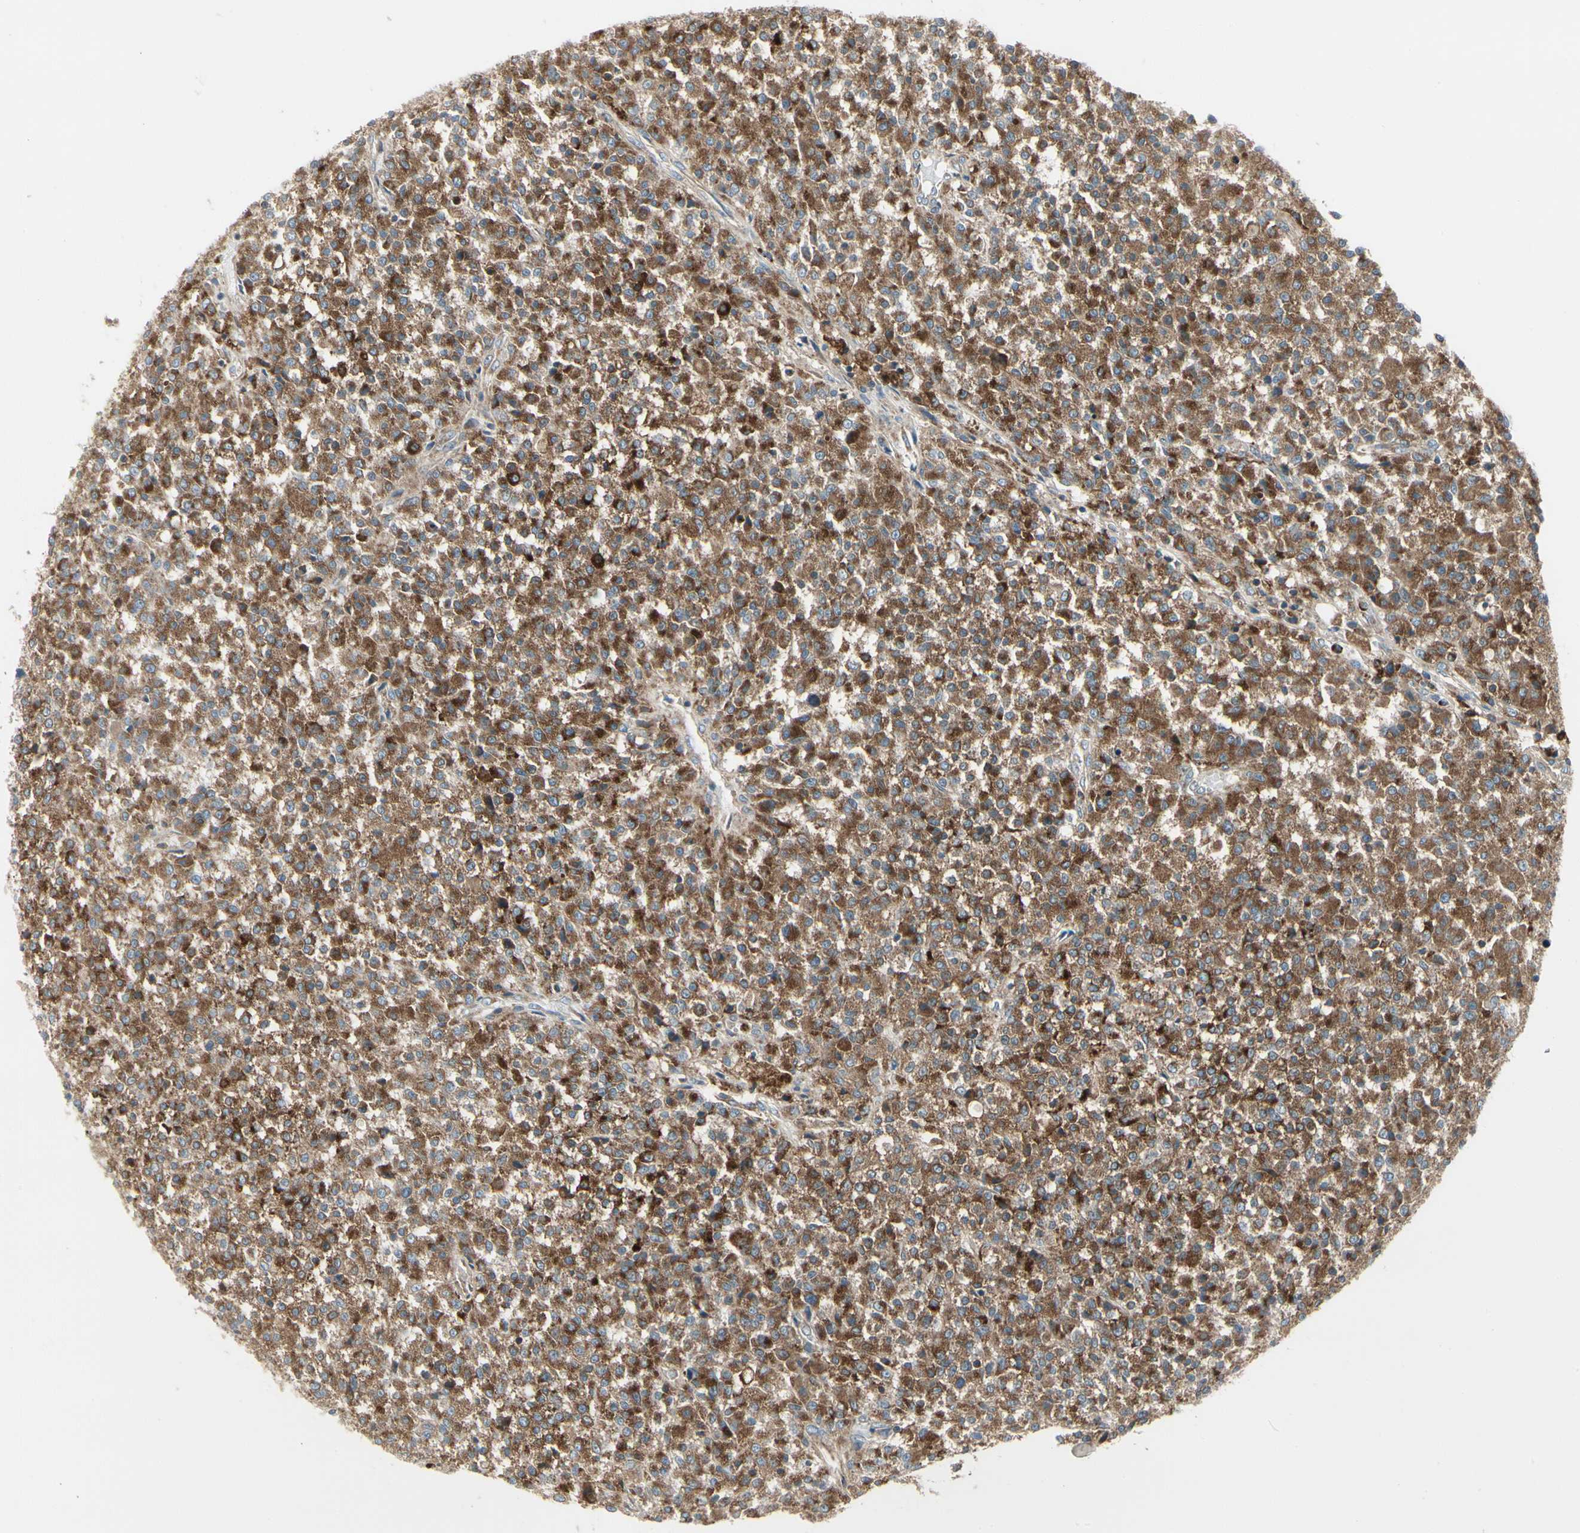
{"staining": {"intensity": "moderate", "quantity": ">75%", "location": "cytoplasmic/membranous"}, "tissue": "testis cancer", "cell_type": "Tumor cells", "image_type": "cancer", "snomed": [{"axis": "morphology", "description": "Seminoma, NOS"}, {"axis": "topography", "description": "Testis"}], "caption": "Immunohistochemistry photomicrograph of testis cancer stained for a protein (brown), which reveals medium levels of moderate cytoplasmic/membranous positivity in about >75% of tumor cells.", "gene": "ATP6V1B2", "patient": {"sex": "male", "age": 59}}